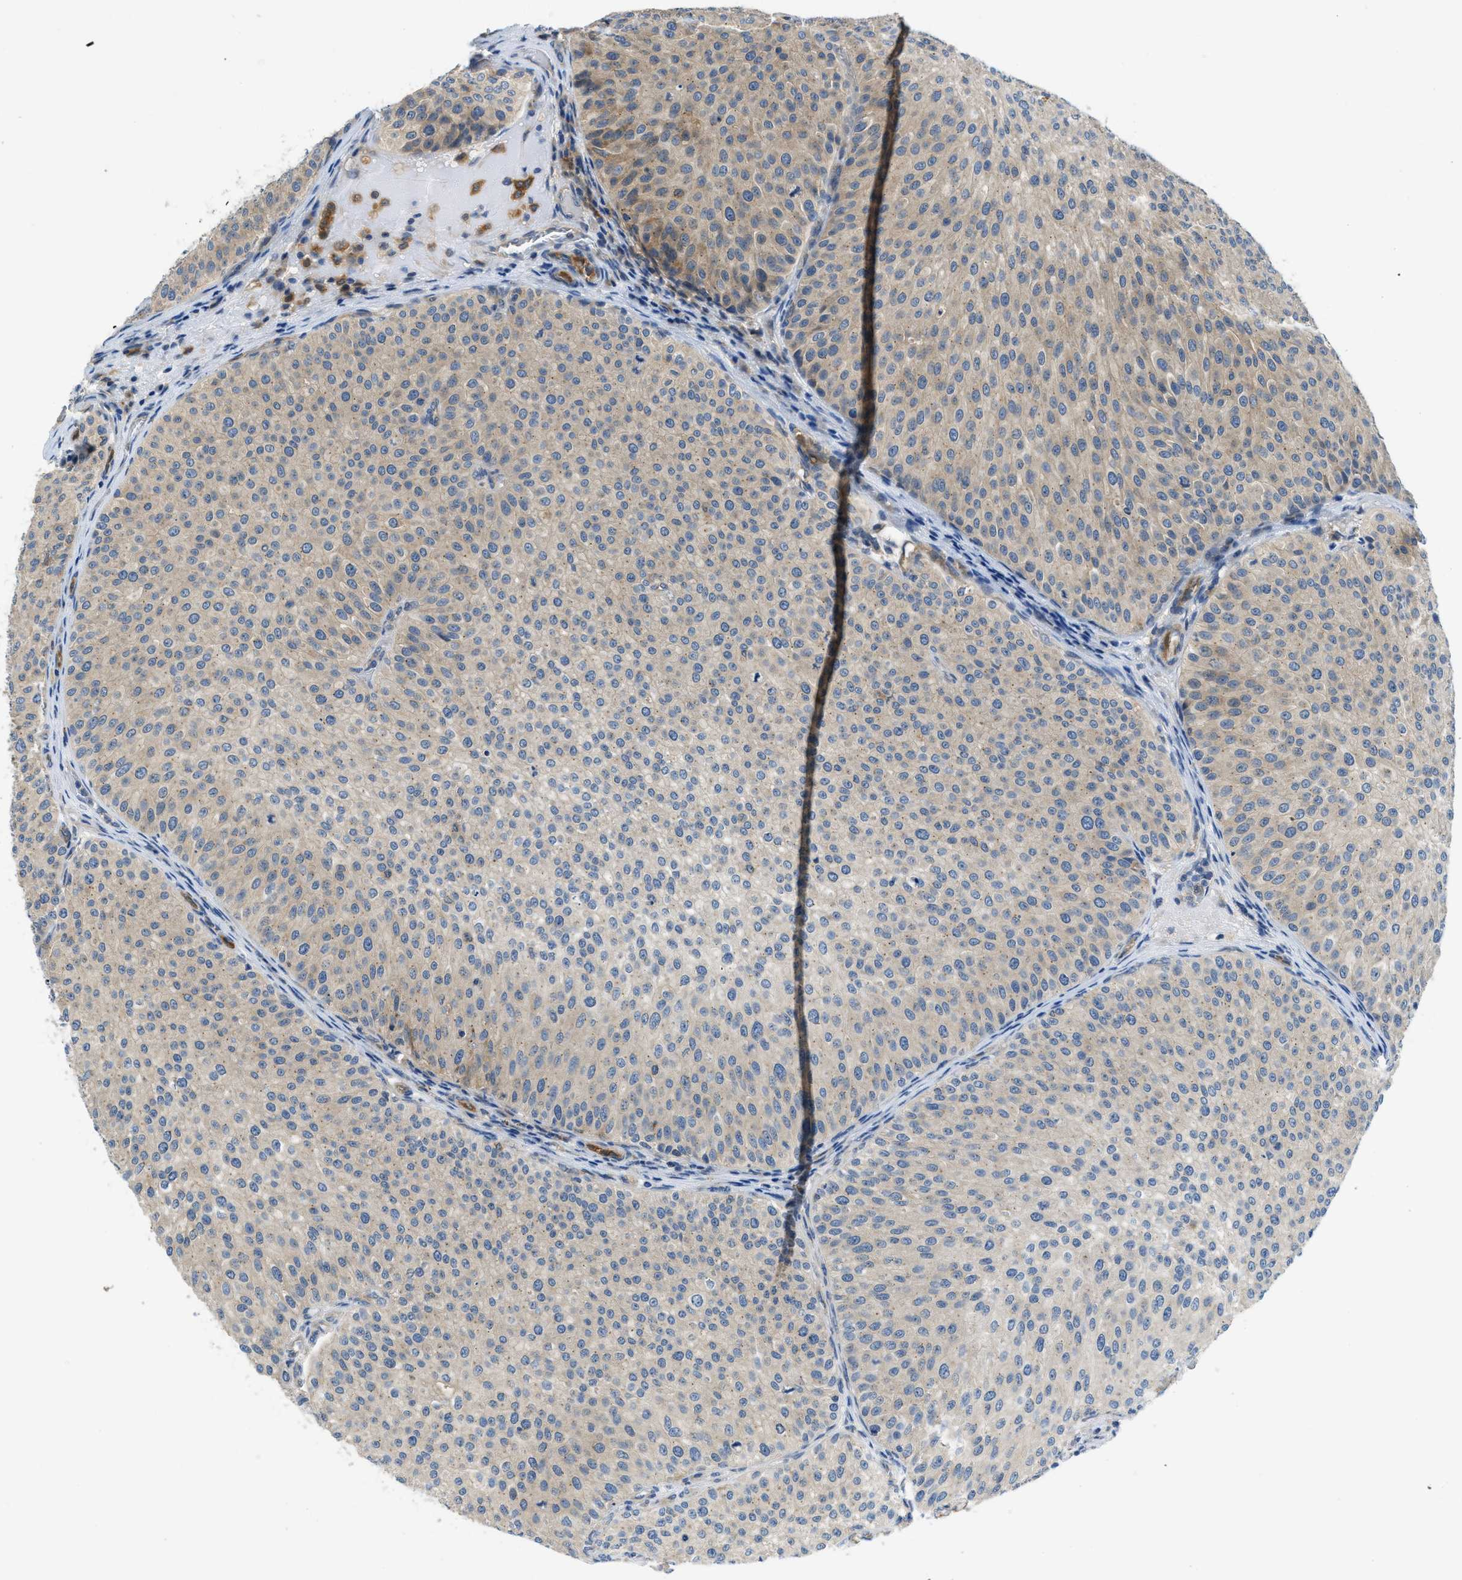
{"staining": {"intensity": "moderate", "quantity": "<25%", "location": "cytoplasmic/membranous"}, "tissue": "urothelial cancer", "cell_type": "Tumor cells", "image_type": "cancer", "snomed": [{"axis": "morphology", "description": "Urothelial carcinoma, Low grade"}, {"axis": "topography", "description": "Smooth muscle"}, {"axis": "topography", "description": "Urinary bladder"}], "caption": "Immunohistochemistry (DAB (3,3'-diaminobenzidine)) staining of urothelial carcinoma (low-grade) shows moderate cytoplasmic/membranous protein positivity in about <25% of tumor cells.", "gene": "RIPK2", "patient": {"sex": "male", "age": 60}}